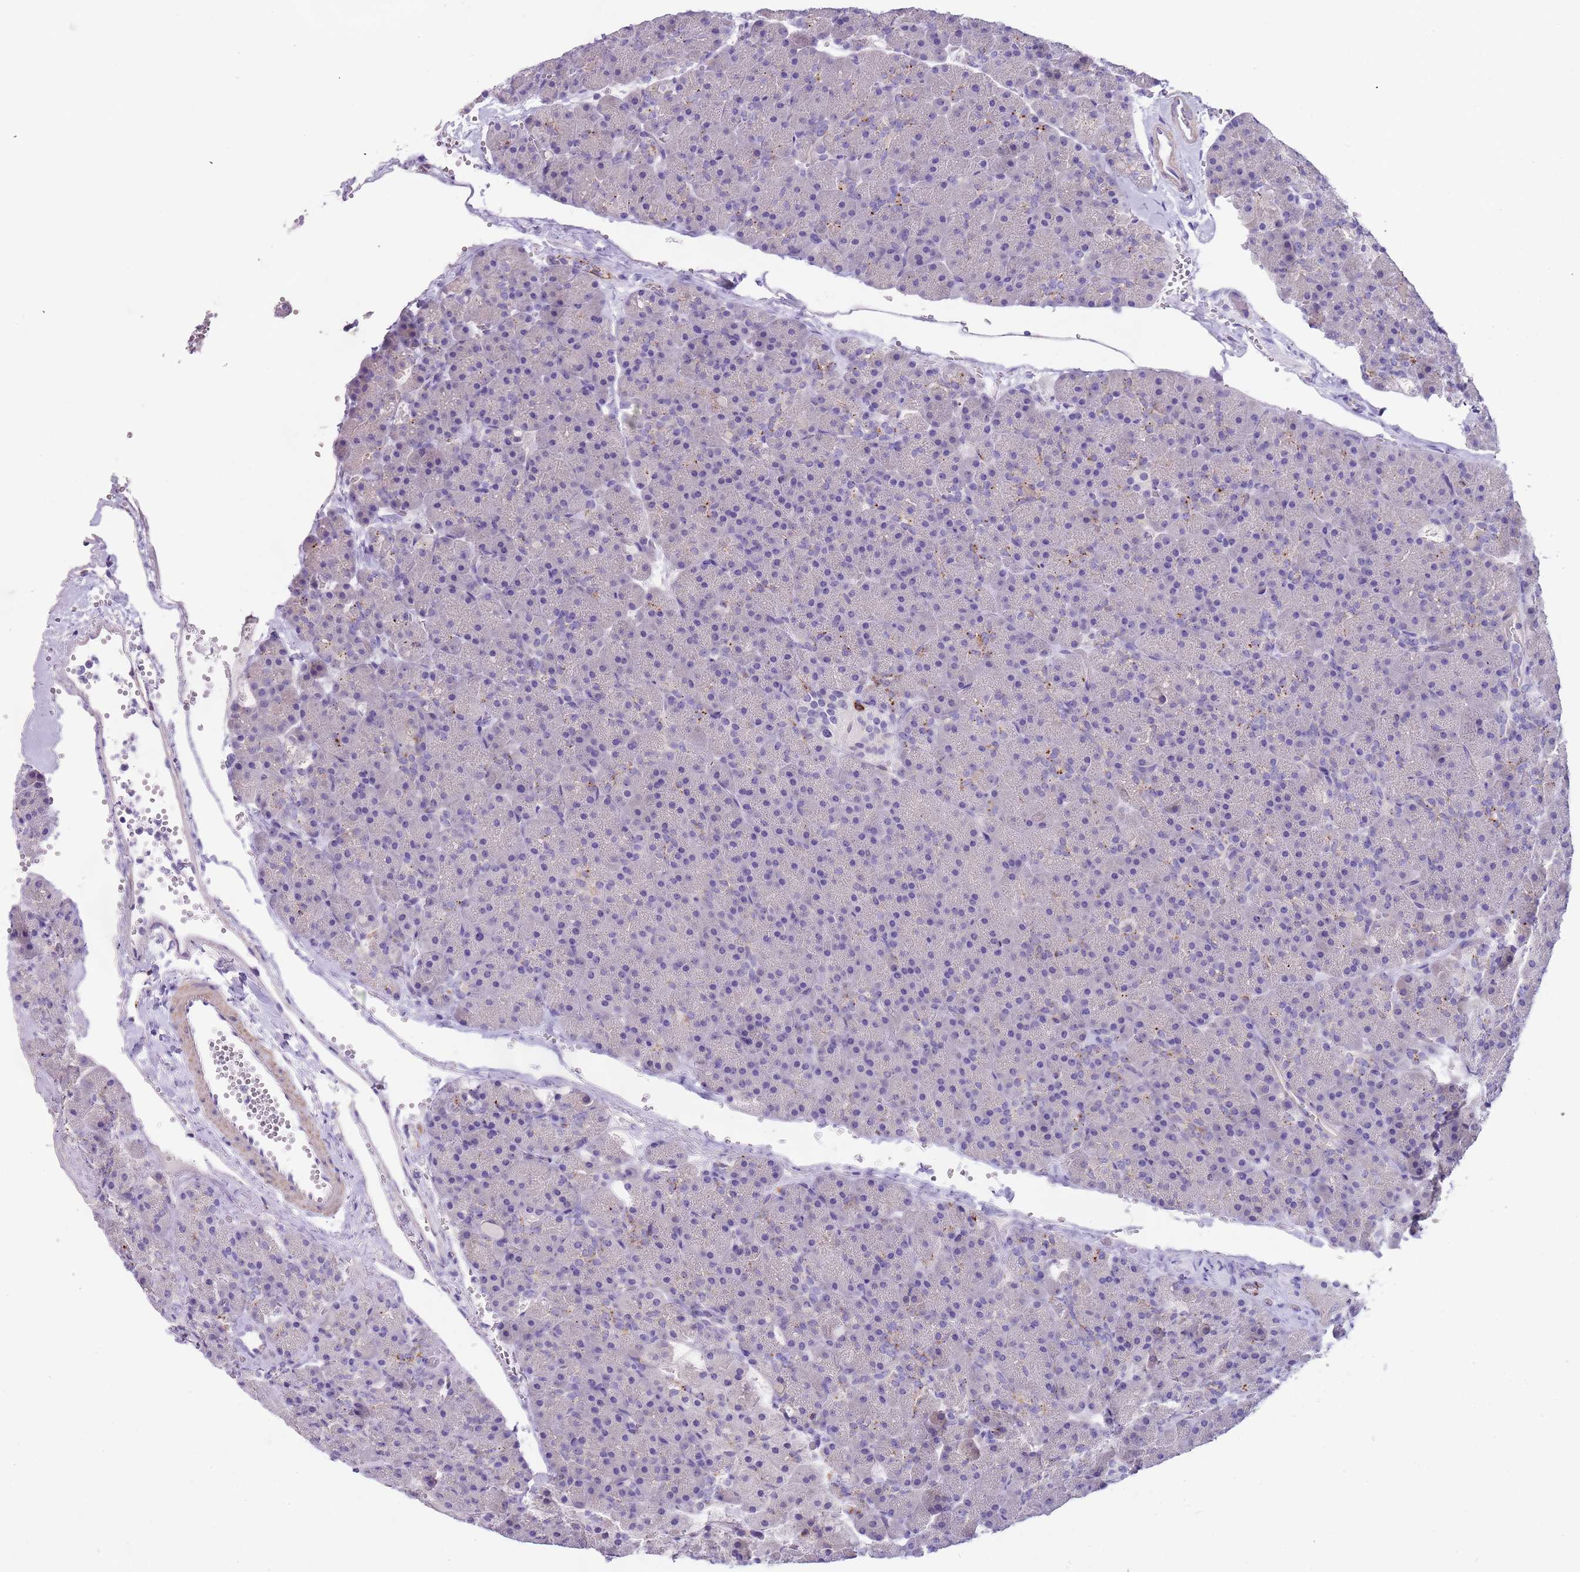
{"staining": {"intensity": "strong", "quantity": "<25%", "location": "cytoplasmic/membranous"}, "tissue": "pancreas", "cell_type": "Exocrine glandular cells", "image_type": "normal", "snomed": [{"axis": "morphology", "description": "Normal tissue, NOS"}, {"axis": "topography", "description": "Pancreas"}], "caption": "Immunohistochemical staining of benign human pancreas reveals strong cytoplasmic/membranous protein staining in approximately <25% of exocrine glandular cells.", "gene": "LRRN3", "patient": {"sex": "male", "age": 36}}